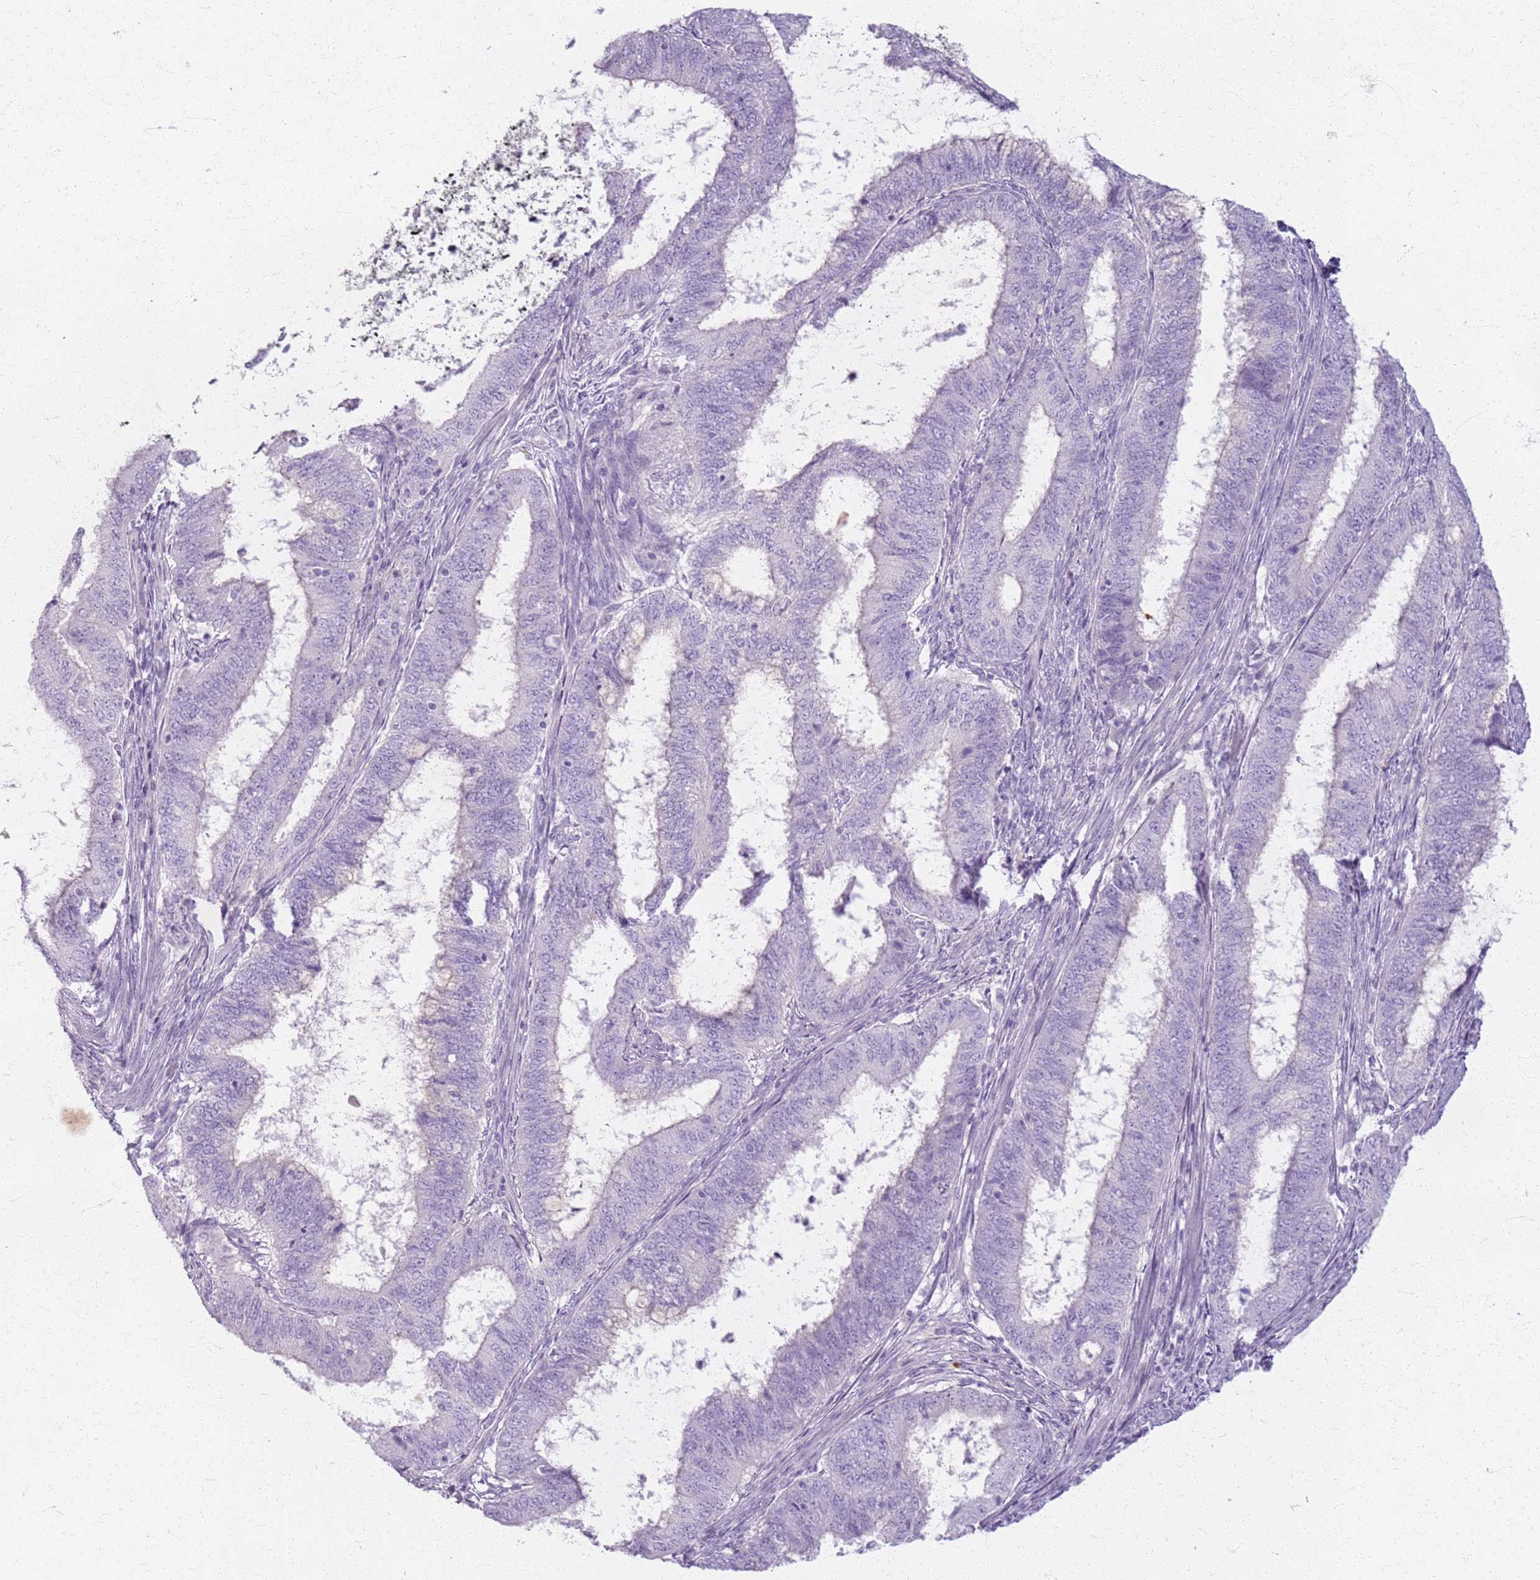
{"staining": {"intensity": "negative", "quantity": "none", "location": "none"}, "tissue": "endometrial cancer", "cell_type": "Tumor cells", "image_type": "cancer", "snomed": [{"axis": "morphology", "description": "Adenocarcinoma, NOS"}, {"axis": "topography", "description": "Endometrium"}], "caption": "Immunohistochemistry (IHC) photomicrograph of neoplastic tissue: endometrial cancer (adenocarcinoma) stained with DAB (3,3'-diaminobenzidine) displays no significant protein expression in tumor cells.", "gene": "CSRP3", "patient": {"sex": "female", "age": 51}}